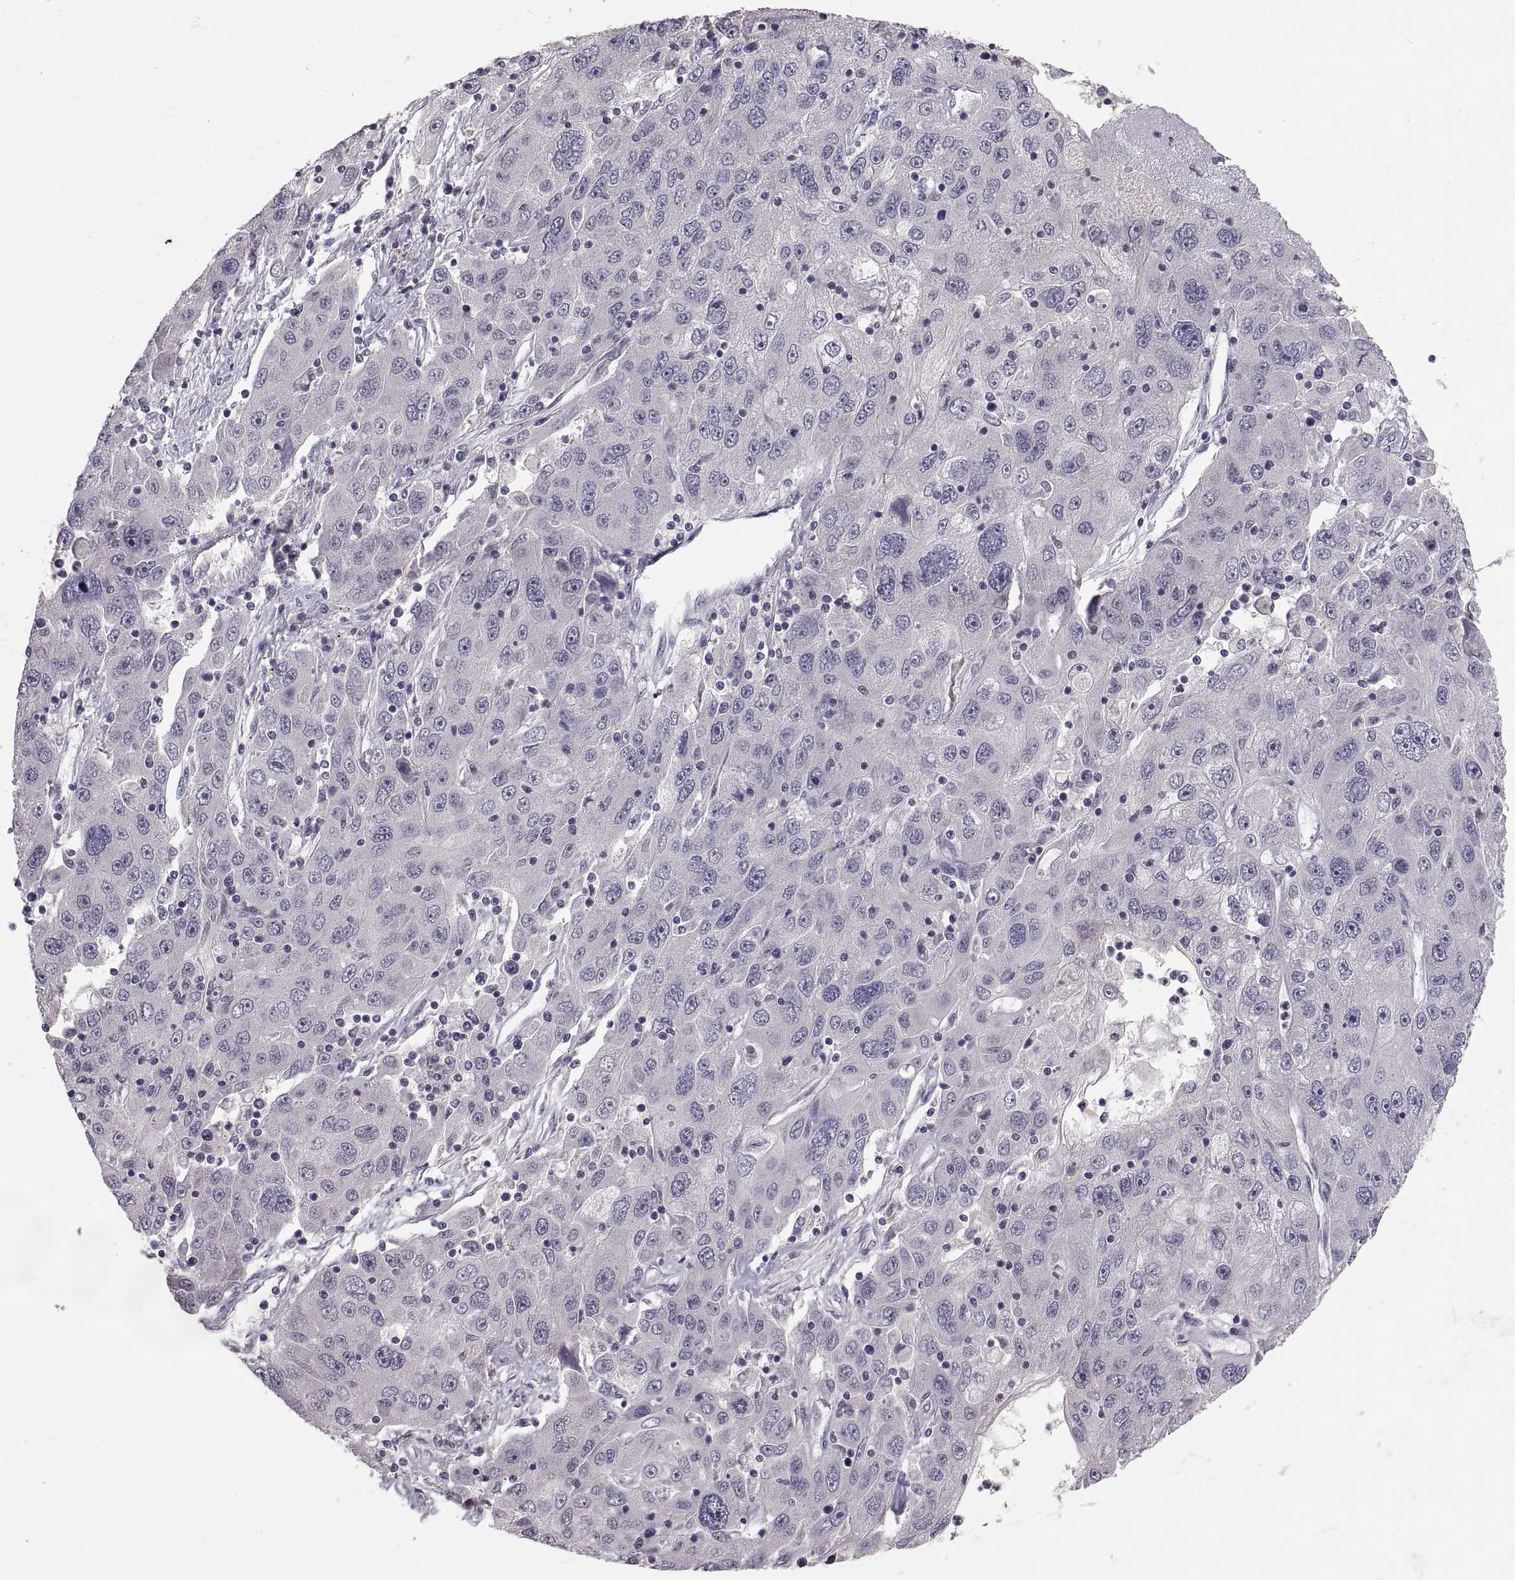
{"staining": {"intensity": "negative", "quantity": "none", "location": "none"}, "tissue": "stomach cancer", "cell_type": "Tumor cells", "image_type": "cancer", "snomed": [{"axis": "morphology", "description": "Adenocarcinoma, NOS"}, {"axis": "topography", "description": "Stomach"}], "caption": "Image shows no protein staining in tumor cells of stomach cancer (adenocarcinoma) tissue.", "gene": "PAX2", "patient": {"sex": "male", "age": 56}}